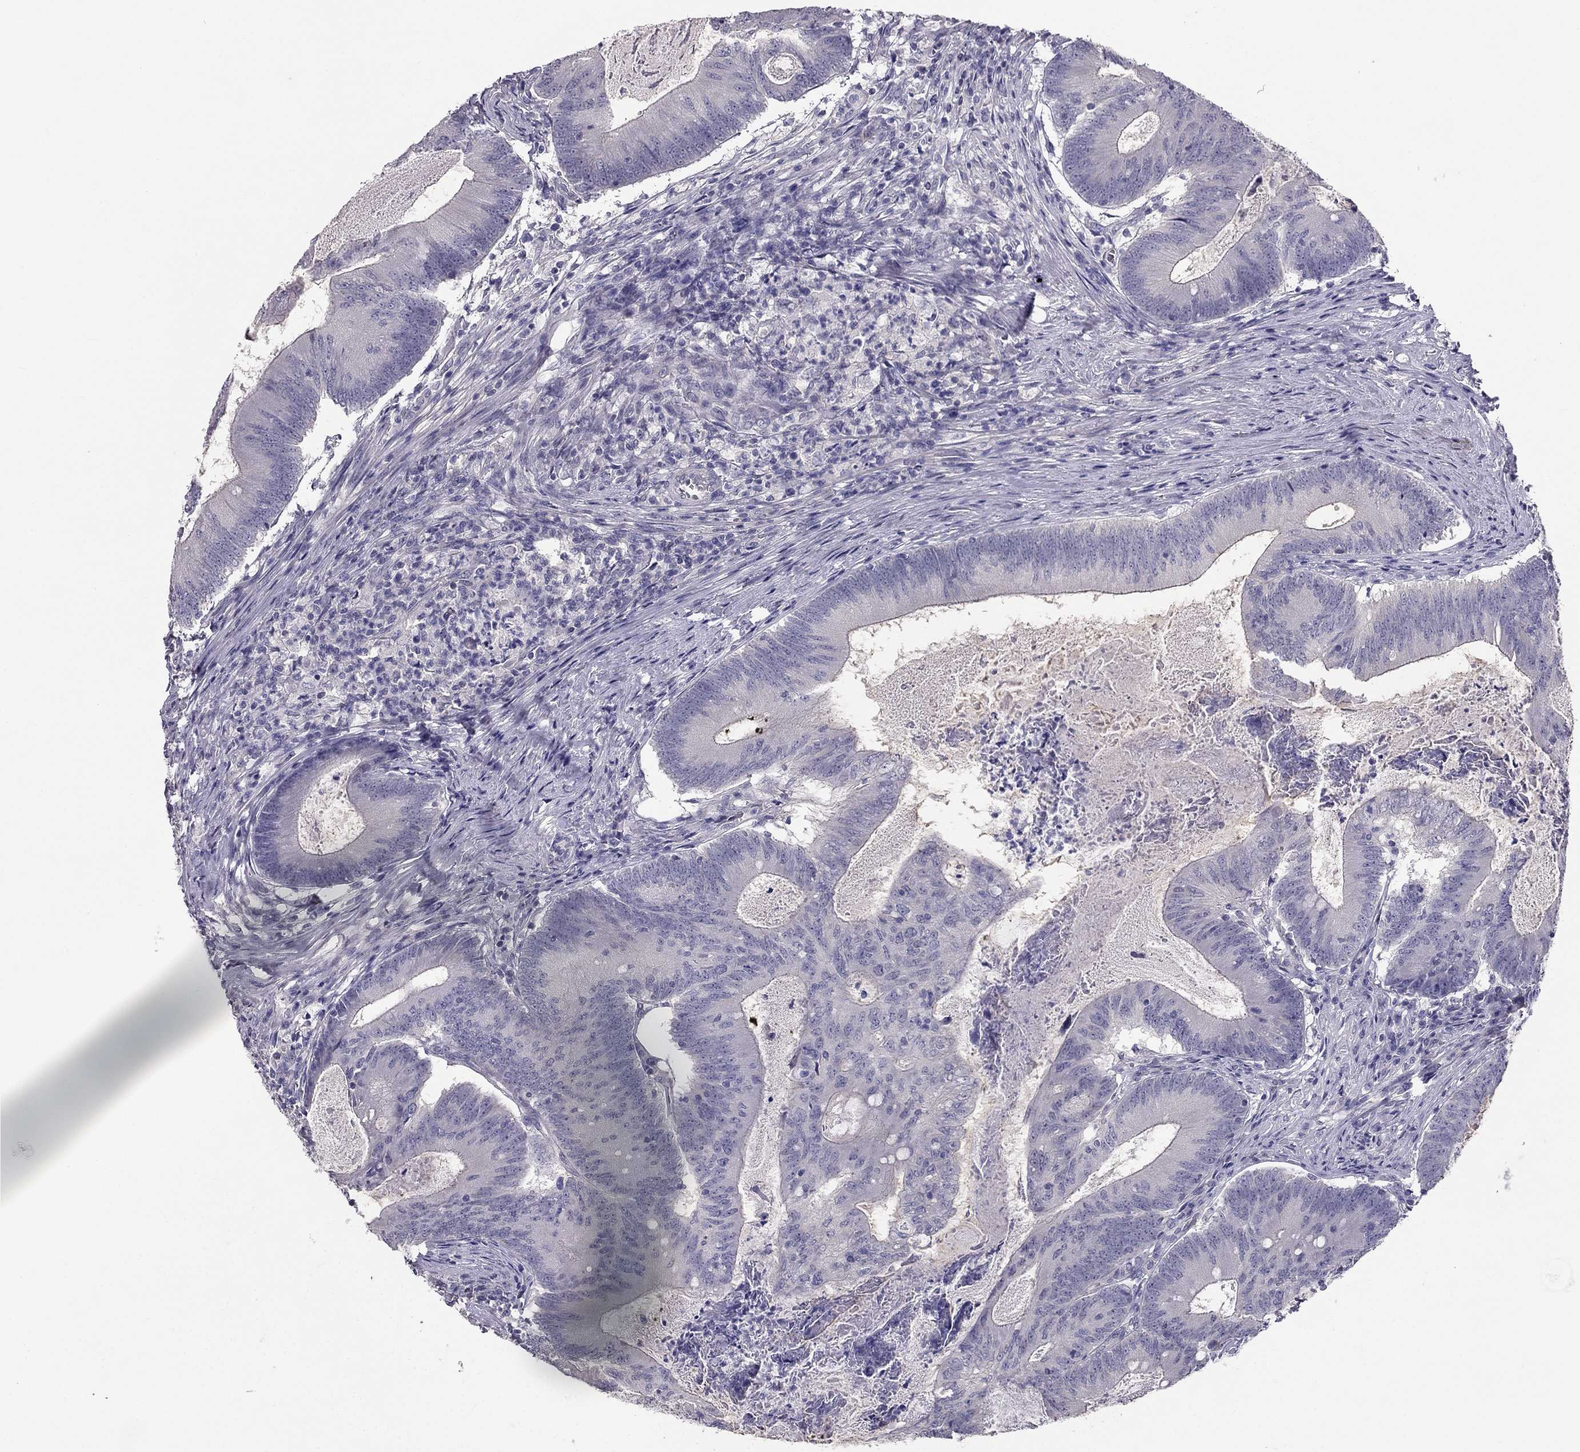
{"staining": {"intensity": "negative", "quantity": "none", "location": "none"}, "tissue": "colorectal cancer", "cell_type": "Tumor cells", "image_type": "cancer", "snomed": [{"axis": "morphology", "description": "Adenocarcinoma, NOS"}, {"axis": "topography", "description": "Colon"}], "caption": "This is an immunohistochemistry (IHC) photomicrograph of human adenocarcinoma (colorectal). There is no staining in tumor cells.", "gene": "HSFX1", "patient": {"sex": "female", "age": 70}}